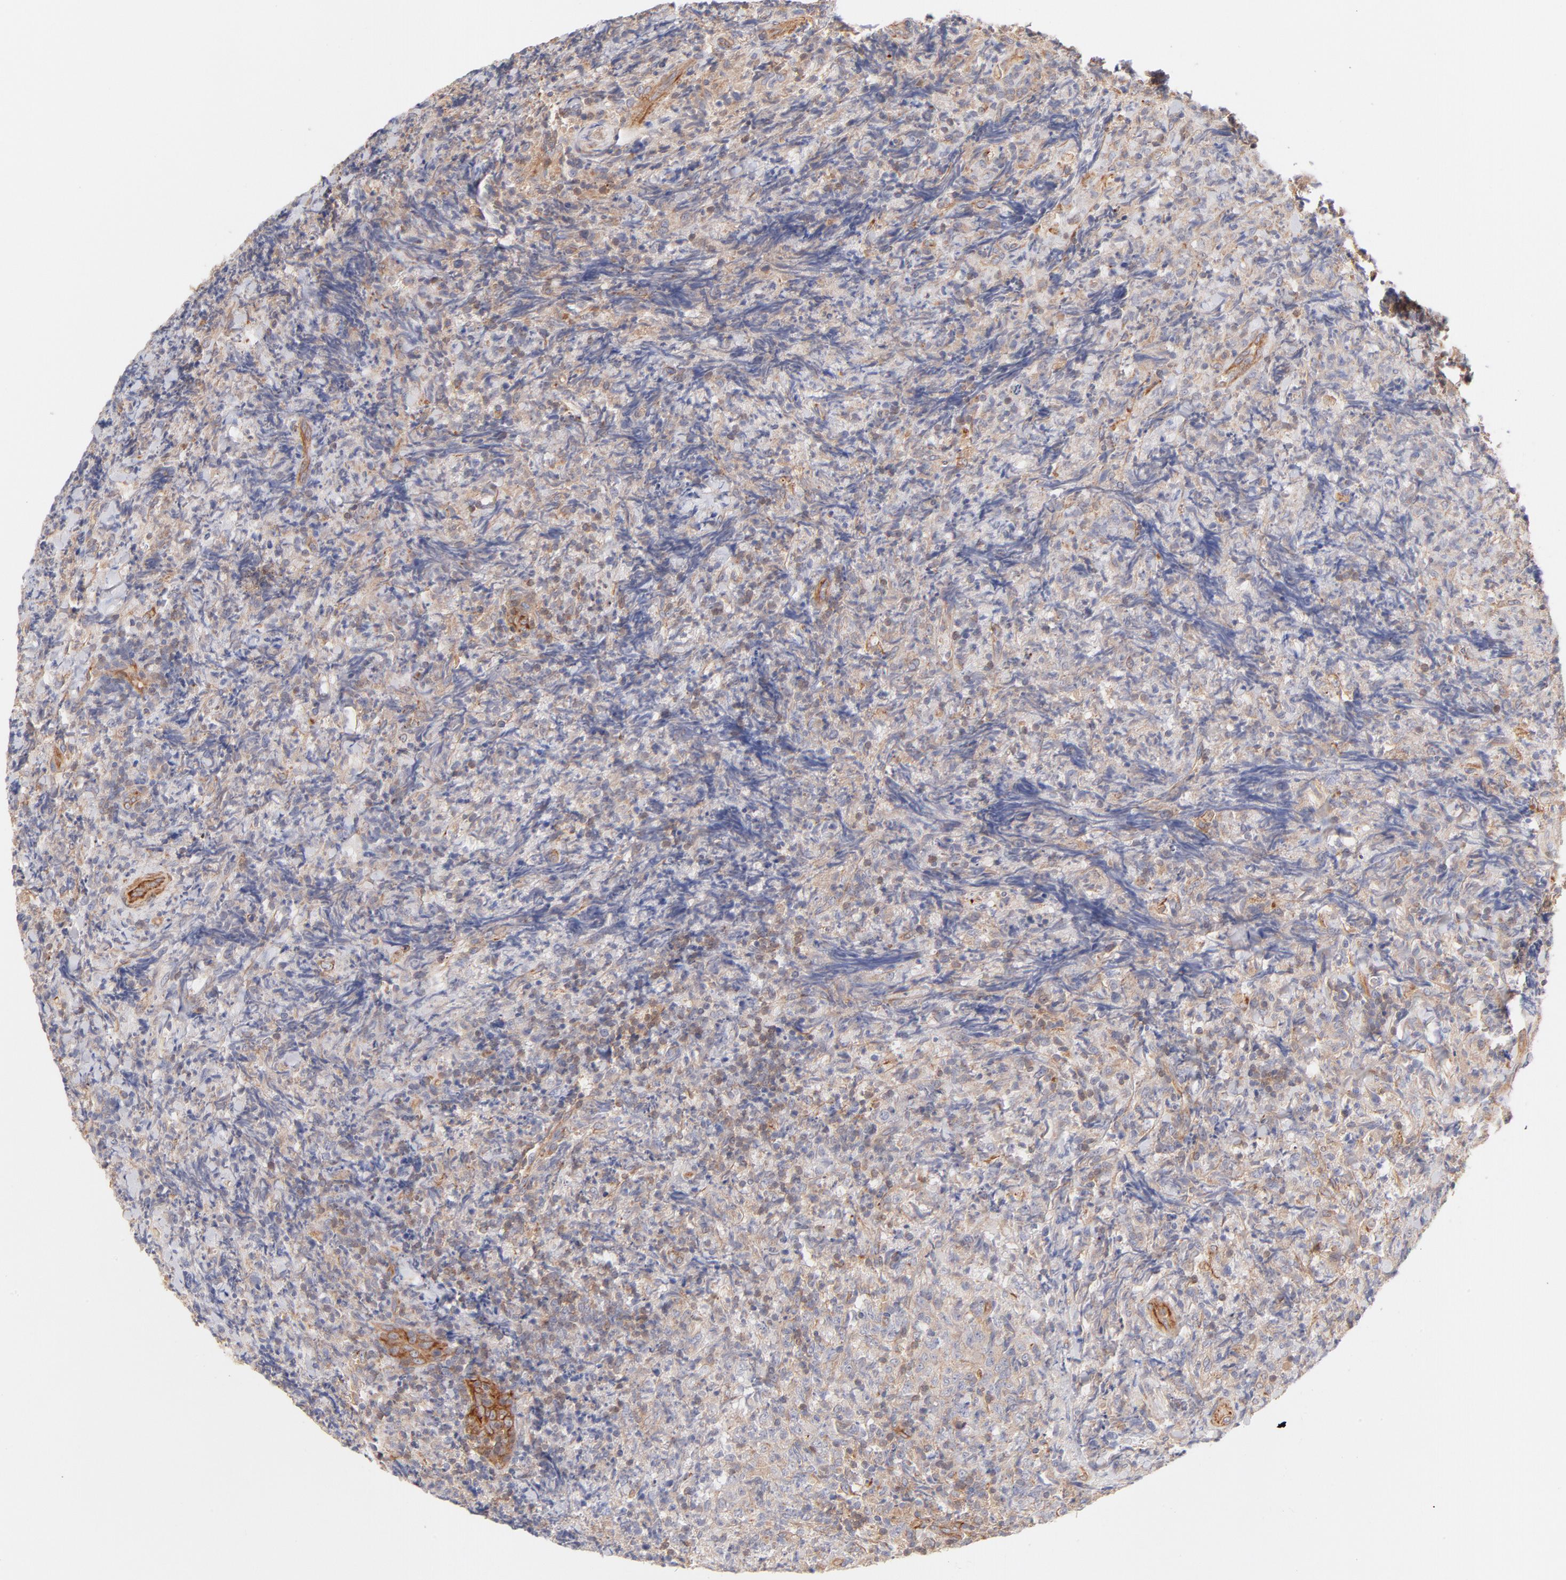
{"staining": {"intensity": "weak", "quantity": ">75%", "location": "cytoplasmic/membranous"}, "tissue": "lymphoma", "cell_type": "Tumor cells", "image_type": "cancer", "snomed": [{"axis": "morphology", "description": "Malignant lymphoma, non-Hodgkin's type, High grade"}, {"axis": "topography", "description": "Tonsil"}], "caption": "Immunohistochemical staining of high-grade malignant lymphoma, non-Hodgkin's type demonstrates low levels of weak cytoplasmic/membranous protein staining in about >75% of tumor cells.", "gene": "LDLRAP1", "patient": {"sex": "female", "age": 36}}